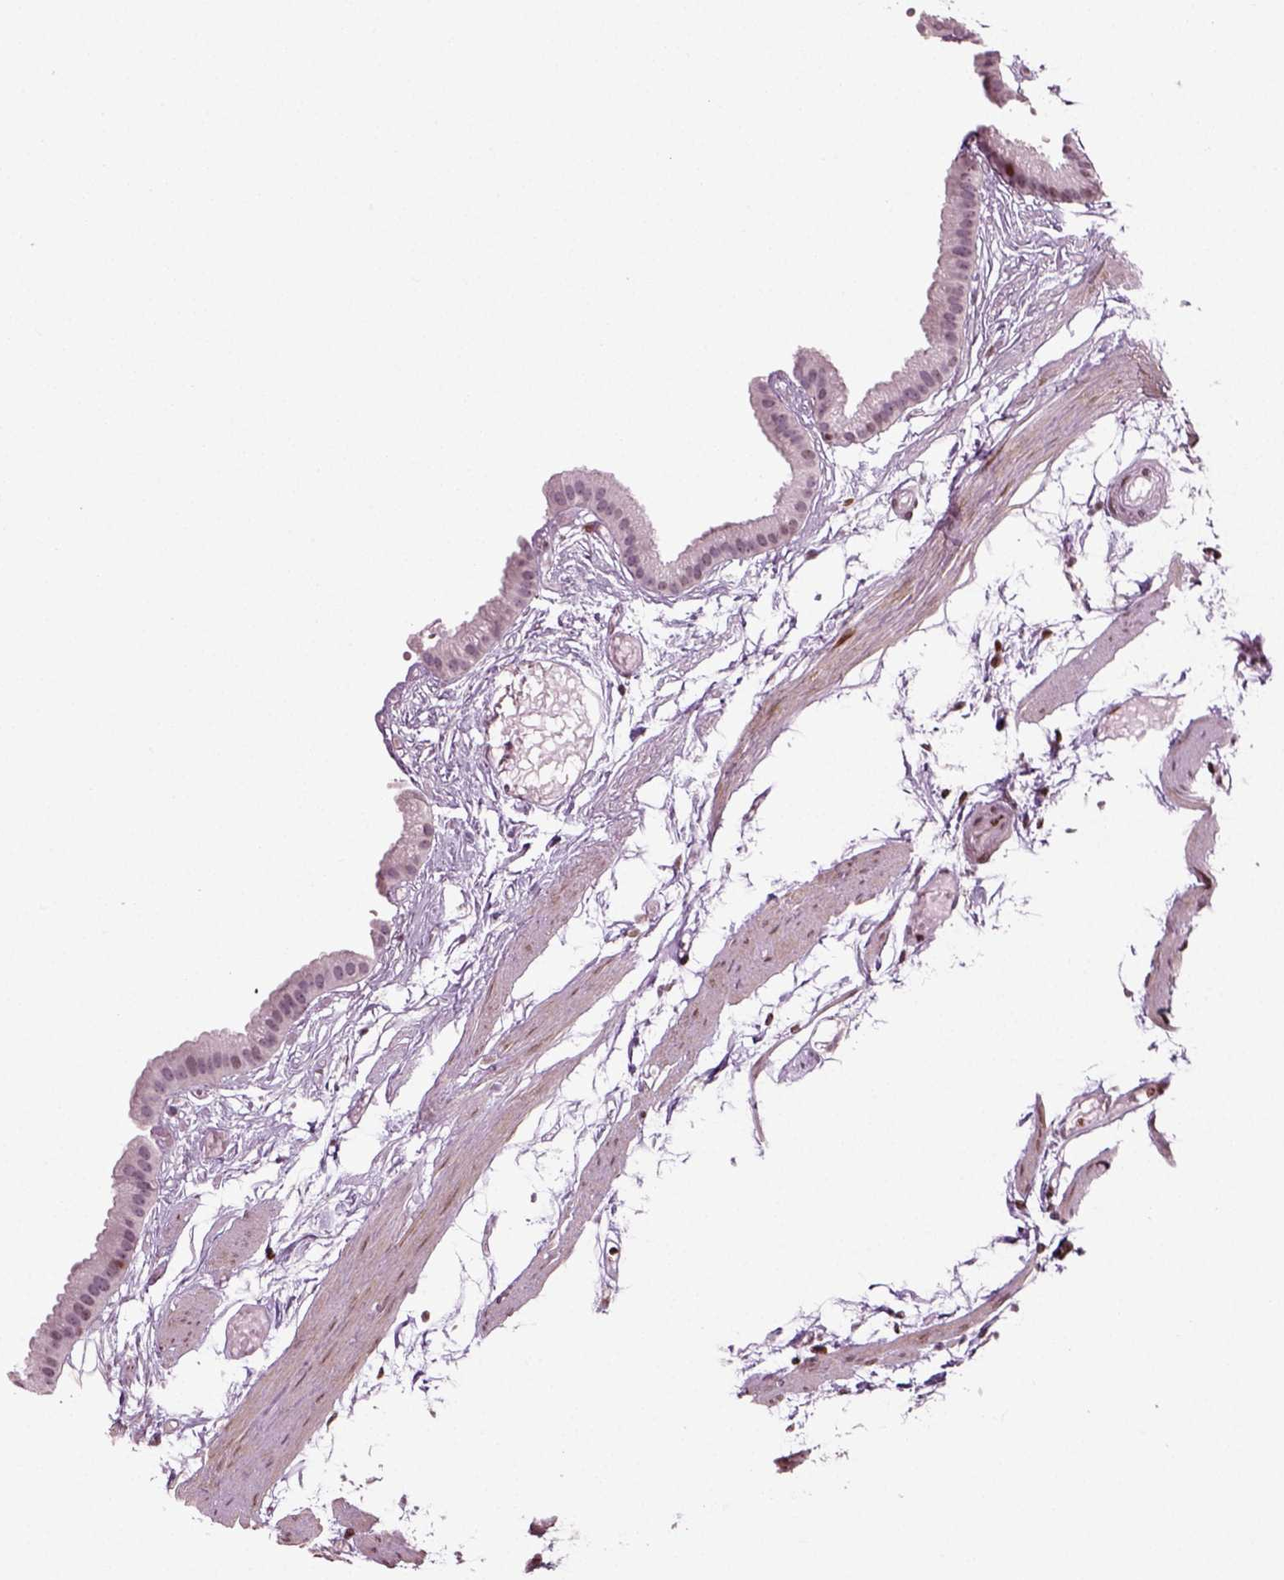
{"staining": {"intensity": "negative", "quantity": "none", "location": "none"}, "tissue": "gallbladder", "cell_type": "Glandular cells", "image_type": "normal", "snomed": [{"axis": "morphology", "description": "Normal tissue, NOS"}, {"axis": "topography", "description": "Gallbladder"}], "caption": "This micrograph is of normal gallbladder stained with immunohistochemistry to label a protein in brown with the nuclei are counter-stained blue. There is no expression in glandular cells.", "gene": "HEYL", "patient": {"sex": "female", "age": 45}}